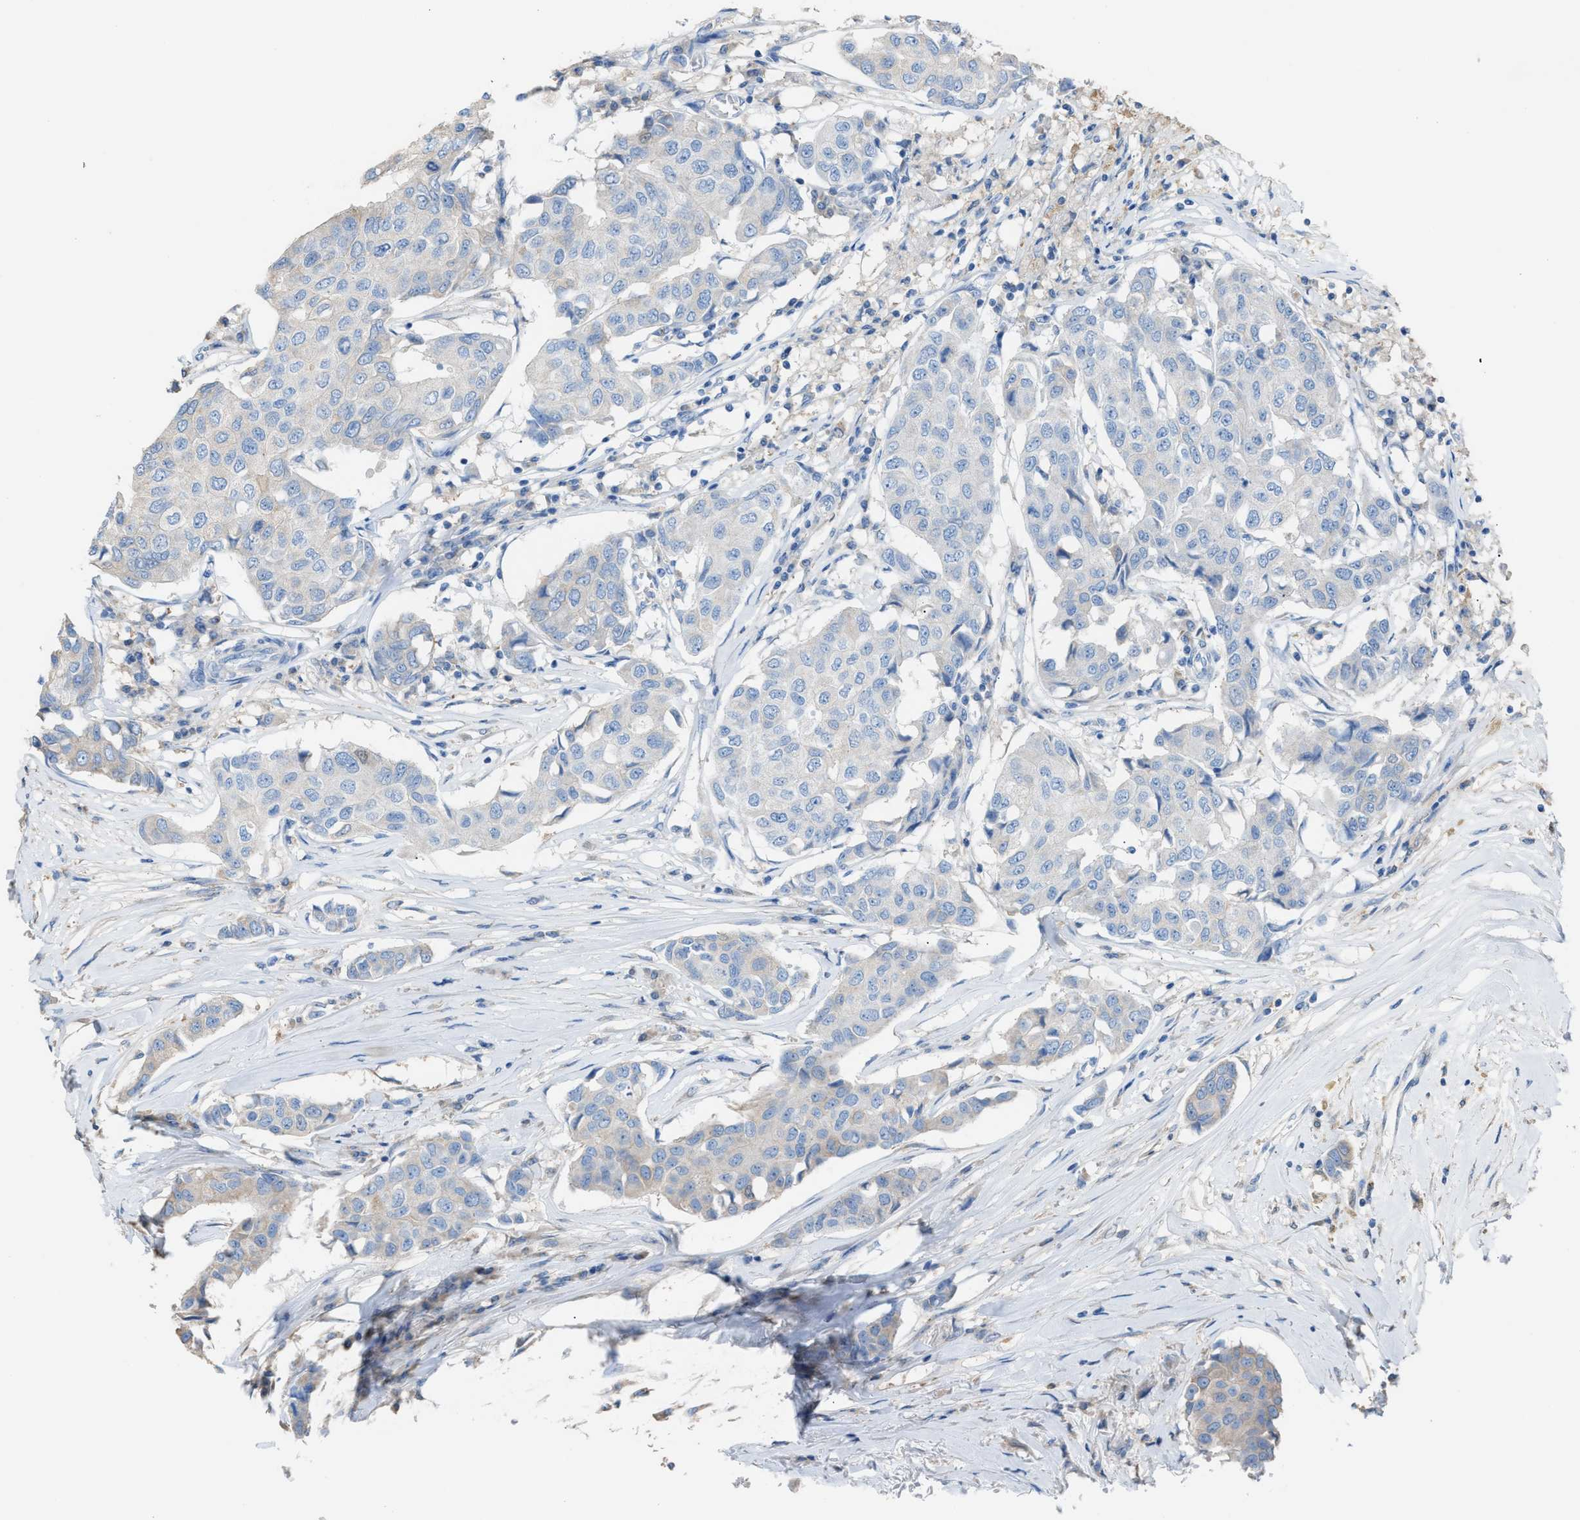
{"staining": {"intensity": "negative", "quantity": "none", "location": "none"}, "tissue": "breast cancer", "cell_type": "Tumor cells", "image_type": "cancer", "snomed": [{"axis": "morphology", "description": "Duct carcinoma"}, {"axis": "topography", "description": "Breast"}], "caption": "Tumor cells show no significant protein staining in breast cancer.", "gene": "NQO2", "patient": {"sex": "female", "age": 80}}